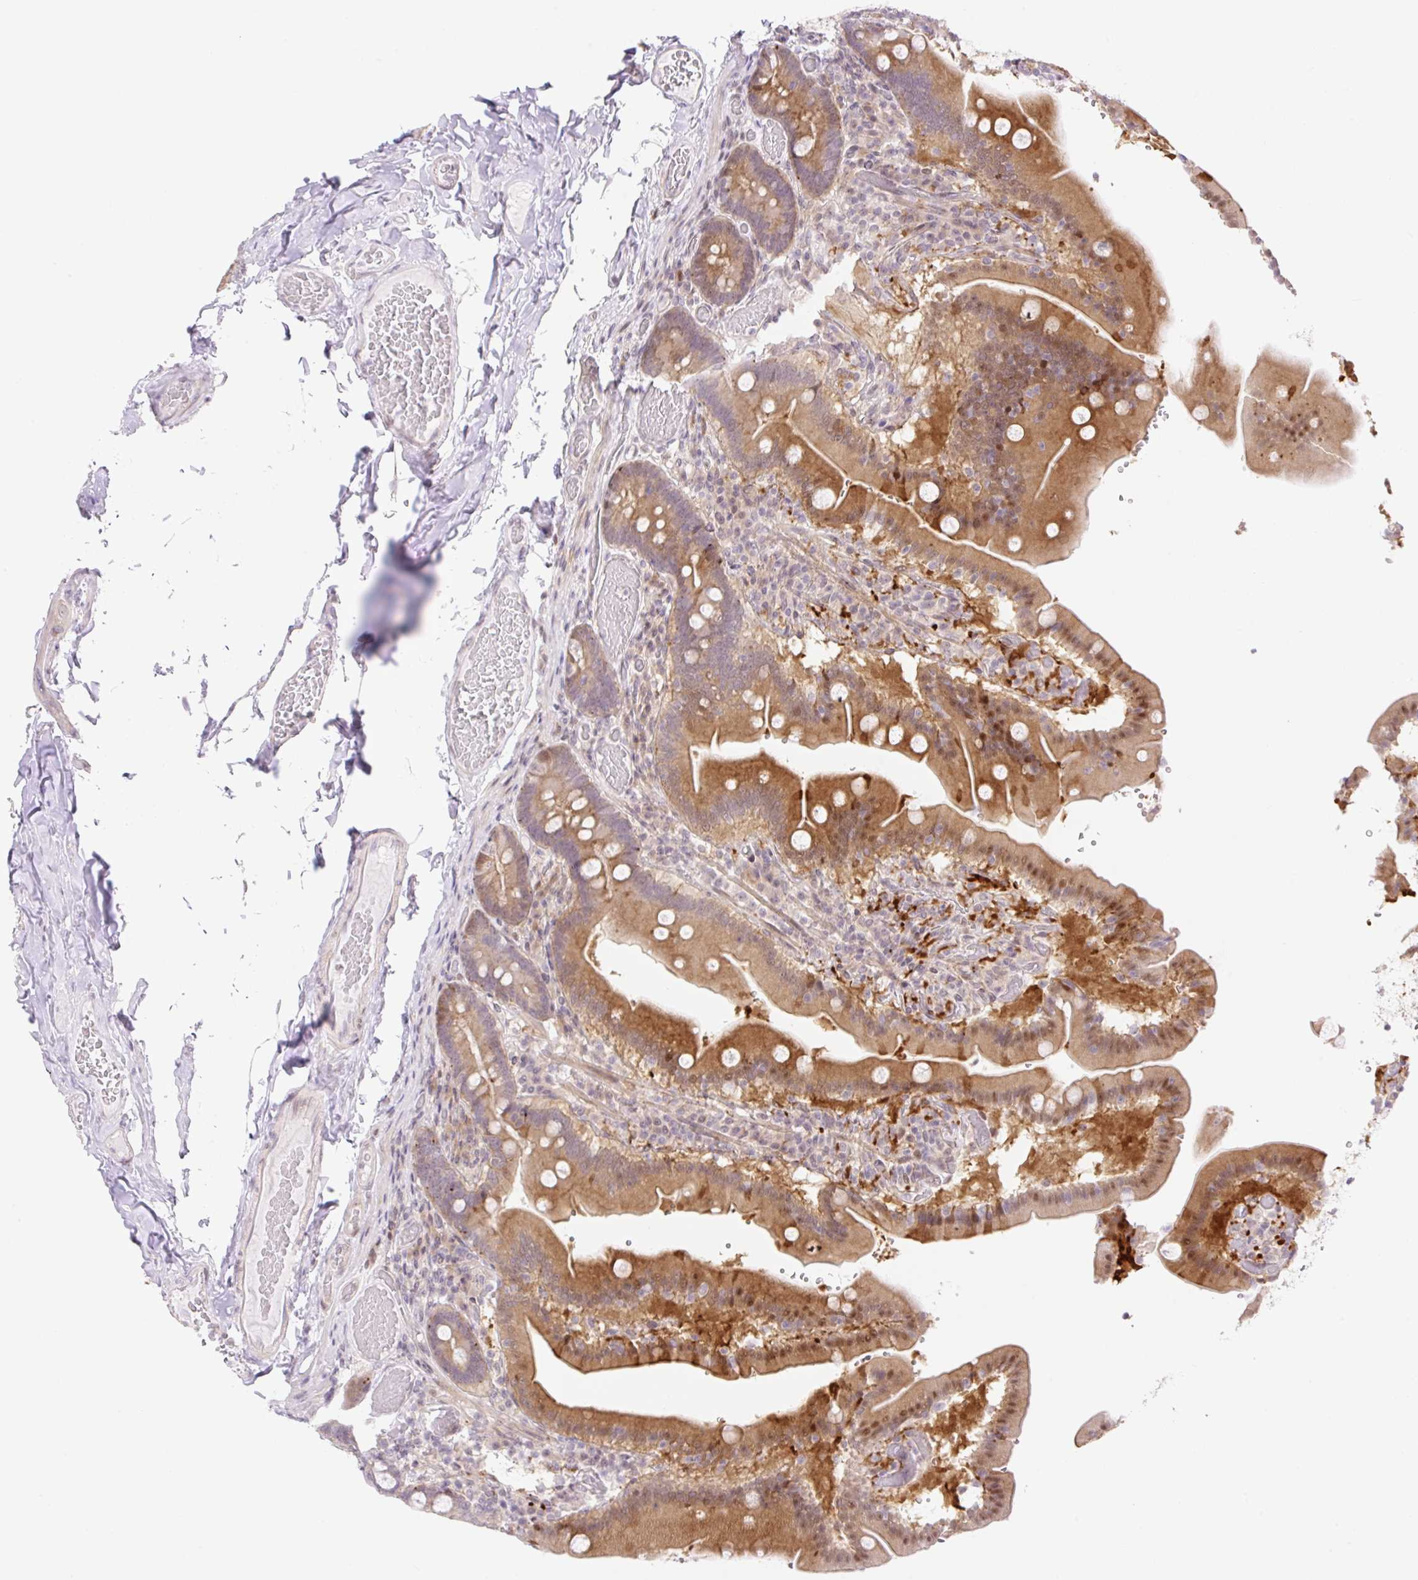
{"staining": {"intensity": "moderate", "quantity": ">75%", "location": "cytoplasmic/membranous,nuclear"}, "tissue": "duodenum", "cell_type": "Glandular cells", "image_type": "normal", "snomed": [{"axis": "morphology", "description": "Normal tissue, NOS"}, {"axis": "topography", "description": "Duodenum"}], "caption": "The histopathology image demonstrates a brown stain indicating the presence of a protein in the cytoplasmic/membranous,nuclear of glandular cells in duodenum. (Stains: DAB (3,3'-diaminobenzidine) in brown, nuclei in blue, Microscopy: brightfield microscopy at high magnification).", "gene": "ENSG00000264668", "patient": {"sex": "female", "age": 62}}